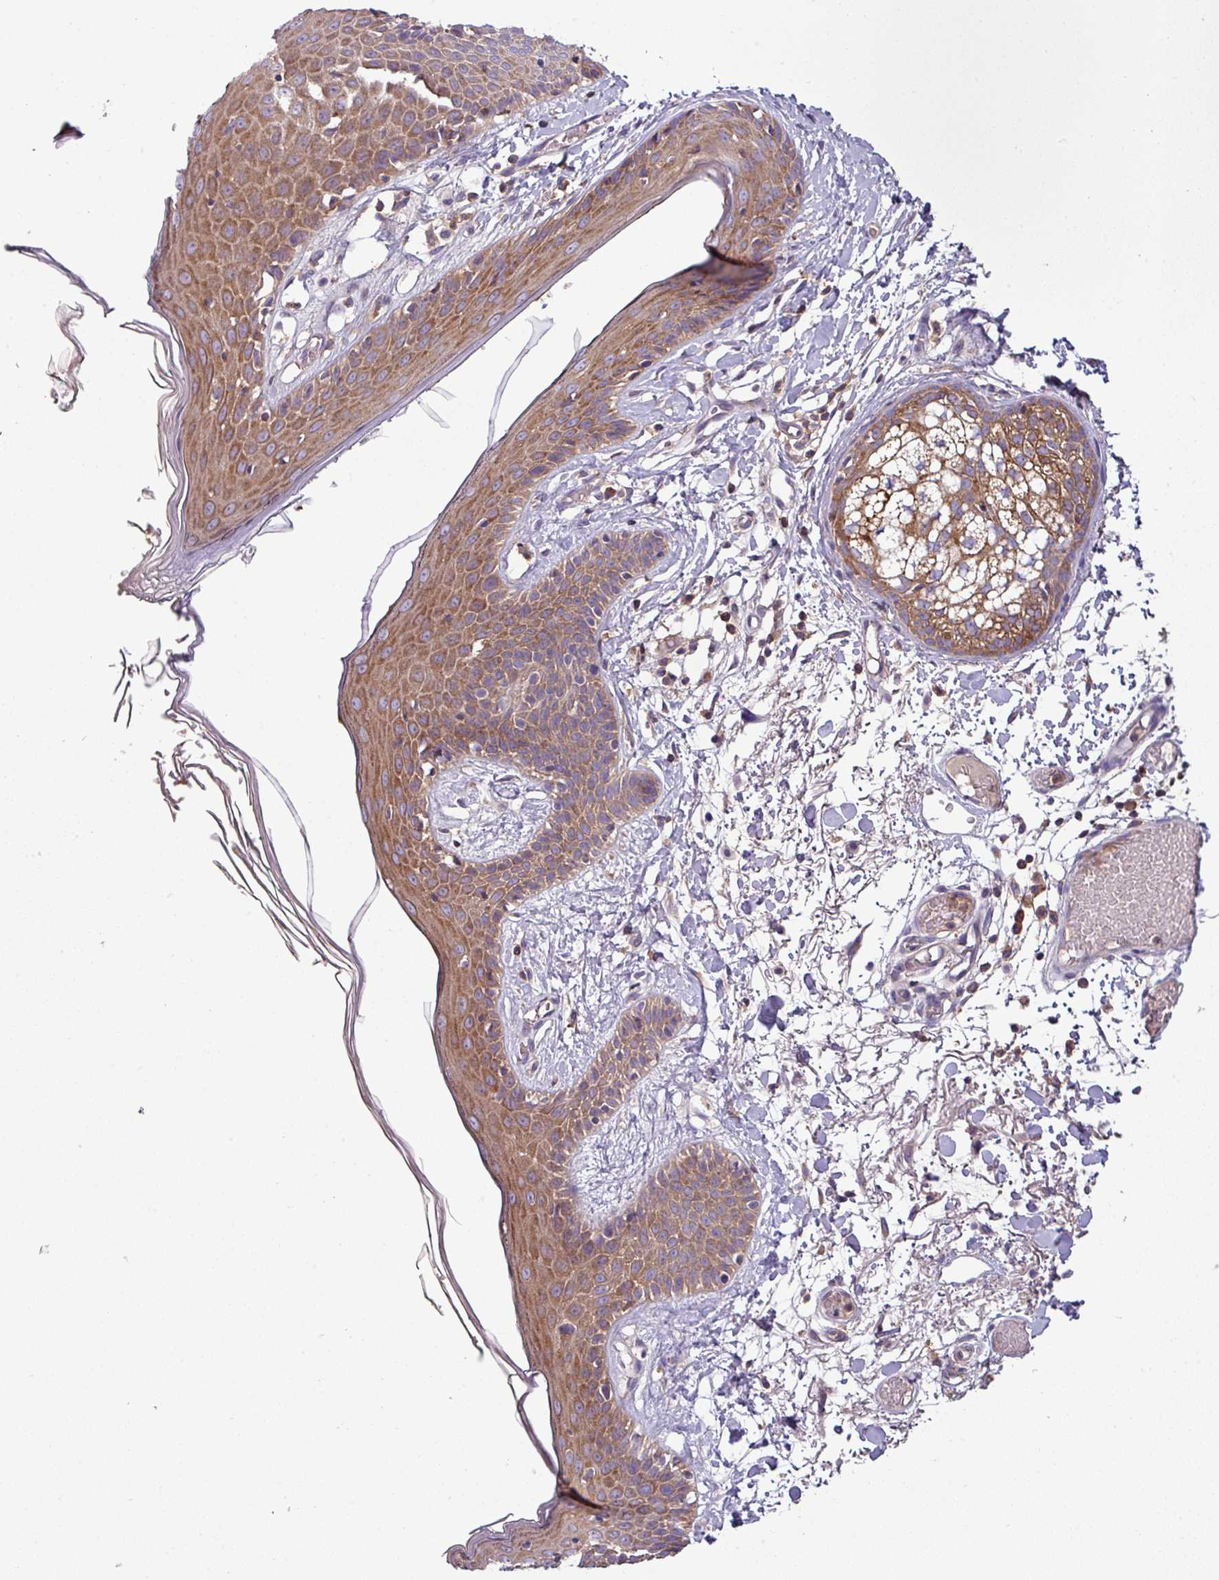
{"staining": {"intensity": "weak", "quantity": "25%-75%", "location": "cytoplasmic/membranous"}, "tissue": "skin", "cell_type": "Fibroblasts", "image_type": "normal", "snomed": [{"axis": "morphology", "description": "Normal tissue, NOS"}, {"axis": "topography", "description": "Skin"}], "caption": "IHC (DAB (3,3'-diaminobenzidine)) staining of unremarkable skin exhibits weak cytoplasmic/membranous protein positivity in about 25%-75% of fibroblasts.", "gene": "LRRC74B", "patient": {"sex": "male", "age": 79}}